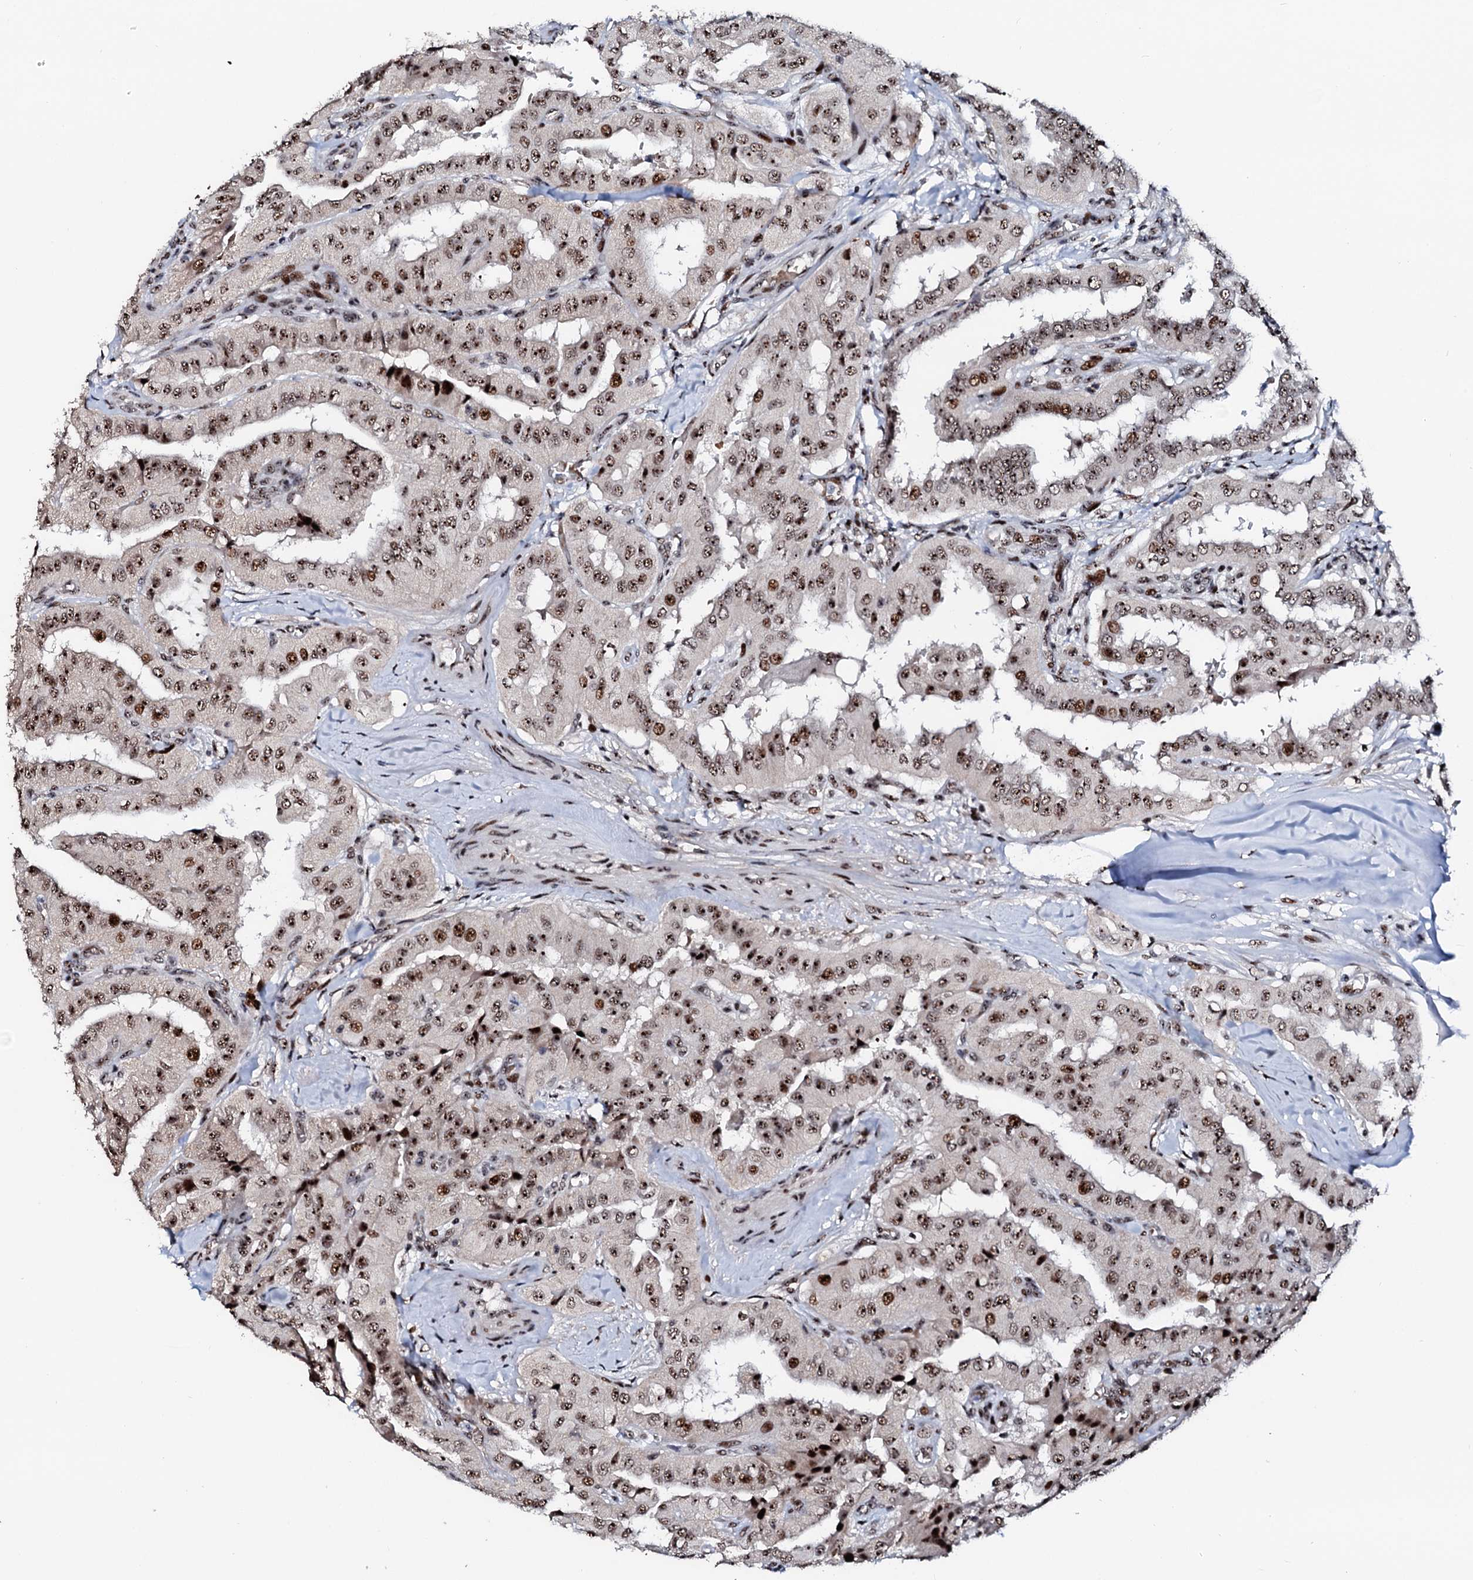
{"staining": {"intensity": "moderate", "quantity": ">75%", "location": "nuclear"}, "tissue": "thyroid cancer", "cell_type": "Tumor cells", "image_type": "cancer", "snomed": [{"axis": "morphology", "description": "Papillary adenocarcinoma, NOS"}, {"axis": "topography", "description": "Thyroid gland"}], "caption": "Tumor cells show medium levels of moderate nuclear staining in approximately >75% of cells in human papillary adenocarcinoma (thyroid). The staining was performed using DAB to visualize the protein expression in brown, while the nuclei were stained in blue with hematoxylin (Magnification: 20x).", "gene": "NEUROG3", "patient": {"sex": "female", "age": 59}}